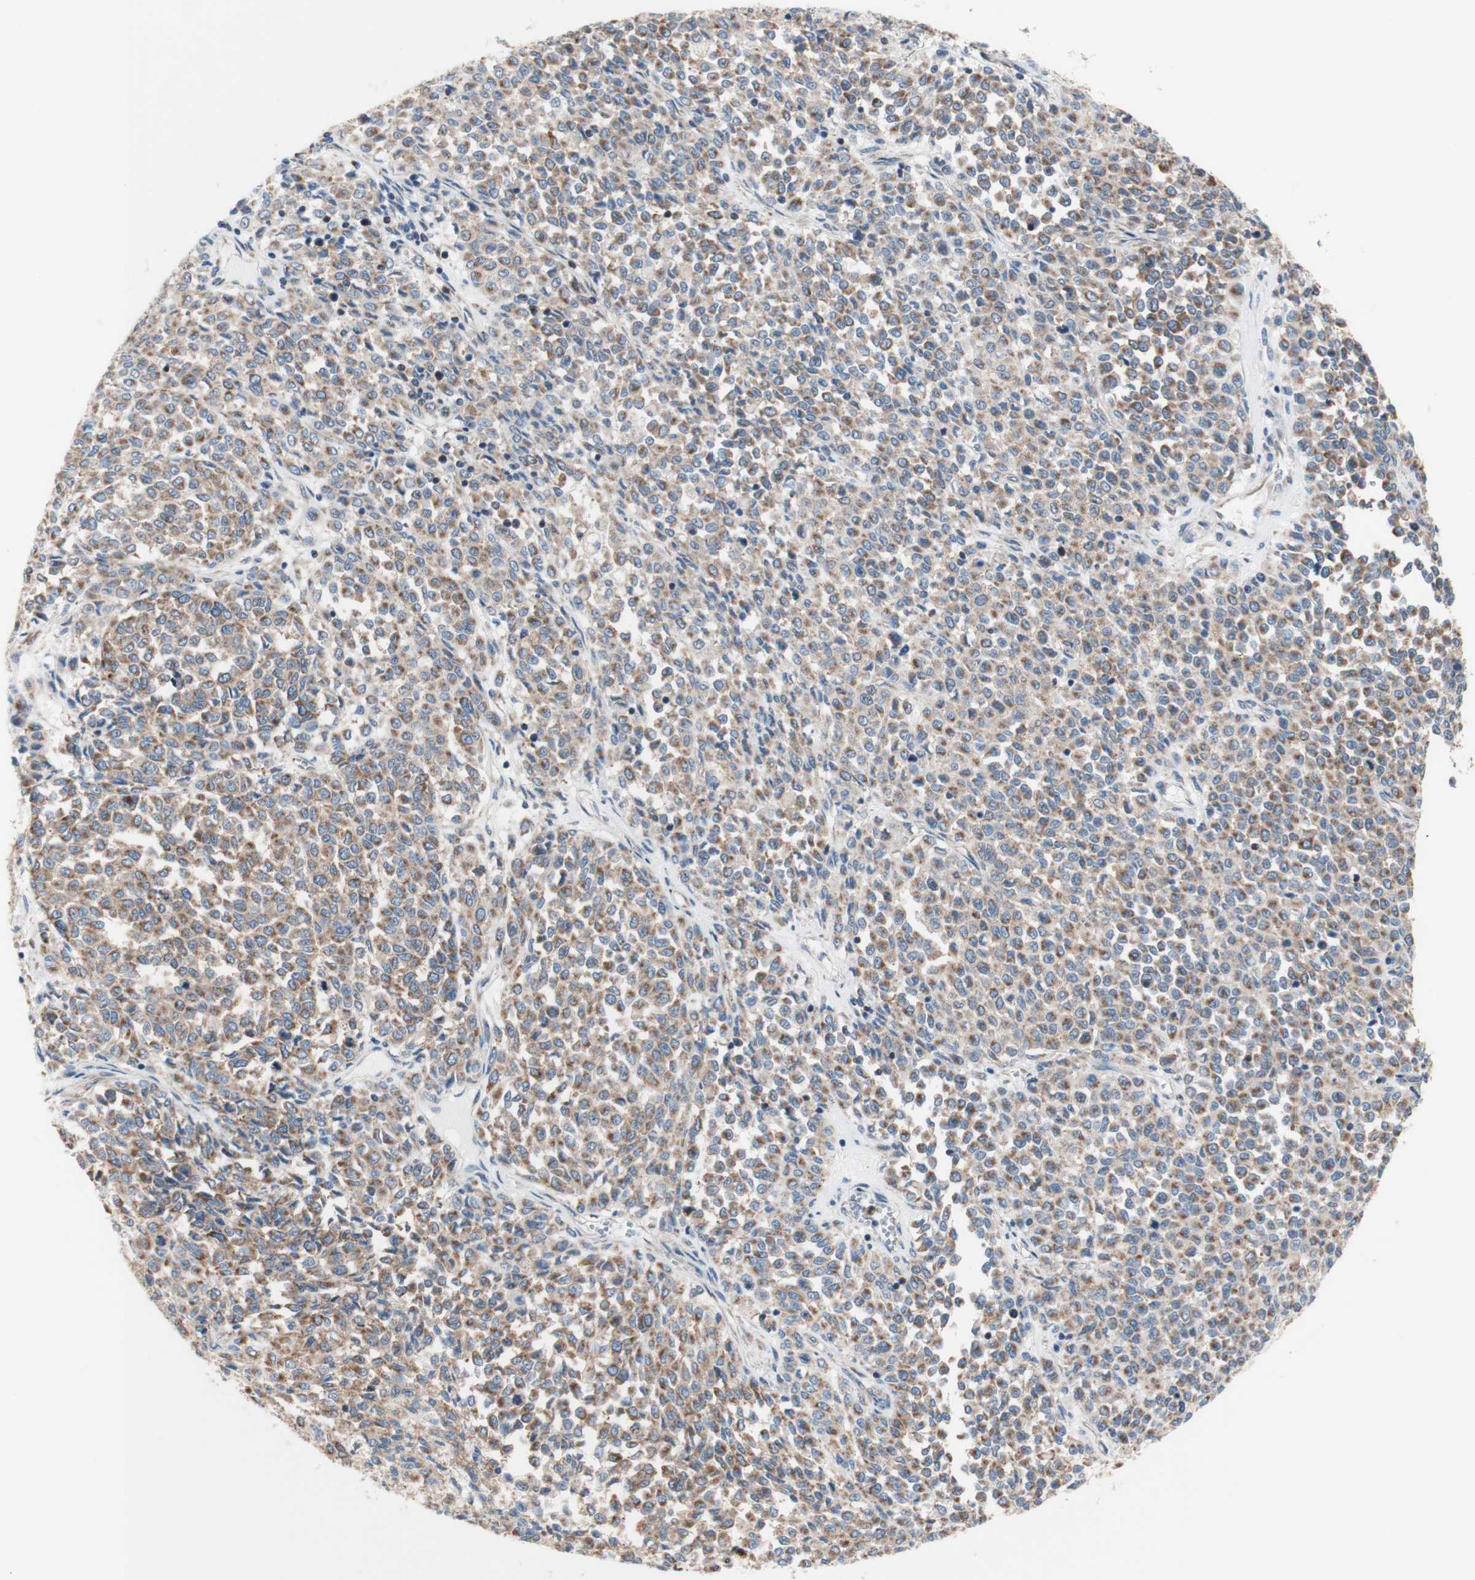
{"staining": {"intensity": "strong", "quantity": ">75%", "location": "cytoplasmic/membranous"}, "tissue": "melanoma", "cell_type": "Tumor cells", "image_type": "cancer", "snomed": [{"axis": "morphology", "description": "Malignant melanoma, Metastatic site"}, {"axis": "topography", "description": "Pancreas"}], "caption": "Immunohistochemistry (DAB) staining of malignant melanoma (metastatic site) exhibits strong cytoplasmic/membranous protein positivity in approximately >75% of tumor cells. The staining is performed using DAB (3,3'-diaminobenzidine) brown chromogen to label protein expression. The nuclei are counter-stained blue using hematoxylin.", "gene": "FMR1", "patient": {"sex": "female", "age": 30}}